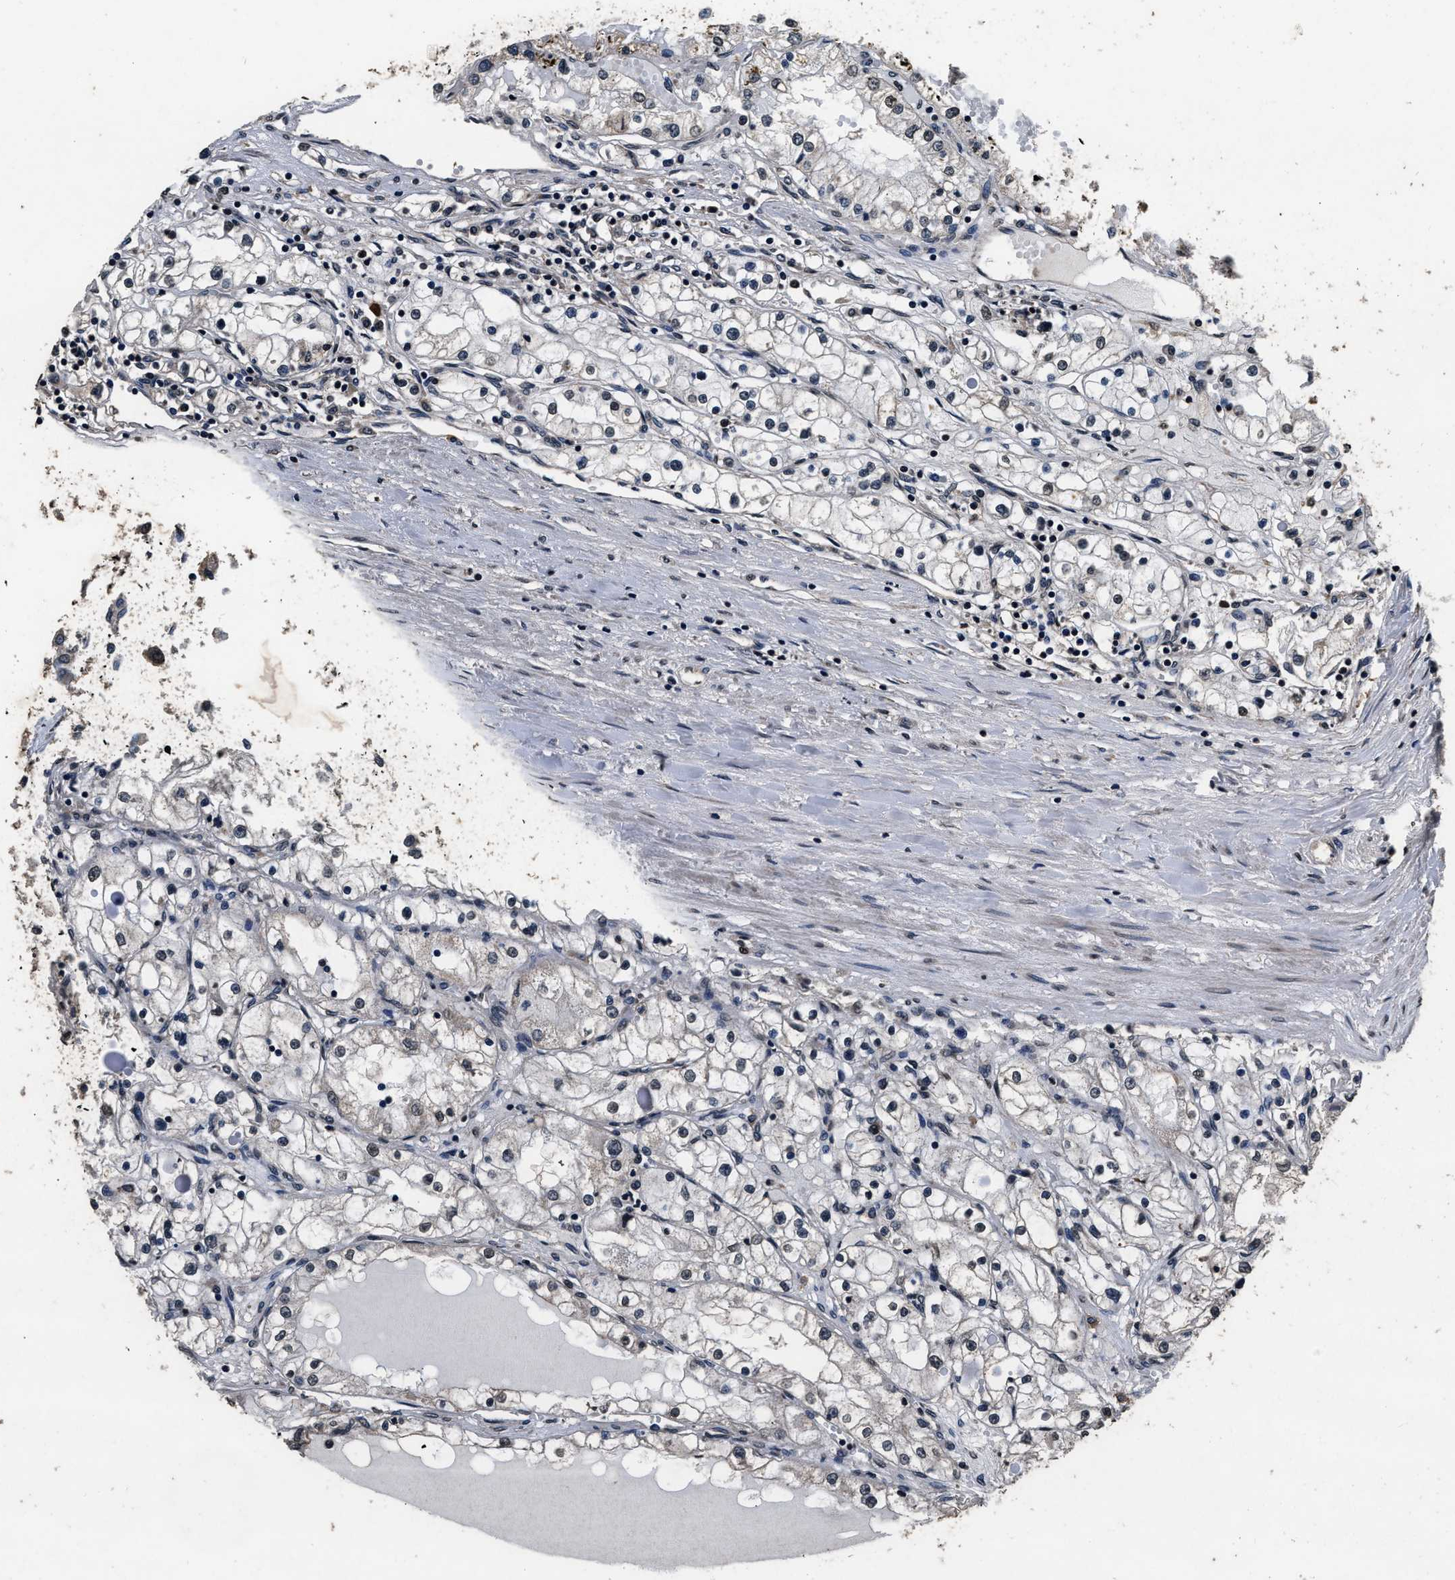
{"staining": {"intensity": "weak", "quantity": "<25%", "location": "nuclear"}, "tissue": "renal cancer", "cell_type": "Tumor cells", "image_type": "cancer", "snomed": [{"axis": "morphology", "description": "Adenocarcinoma, NOS"}, {"axis": "topography", "description": "Kidney"}], "caption": "This micrograph is of renal adenocarcinoma stained with IHC to label a protein in brown with the nuclei are counter-stained blue. There is no positivity in tumor cells.", "gene": "CSTF1", "patient": {"sex": "male", "age": 68}}